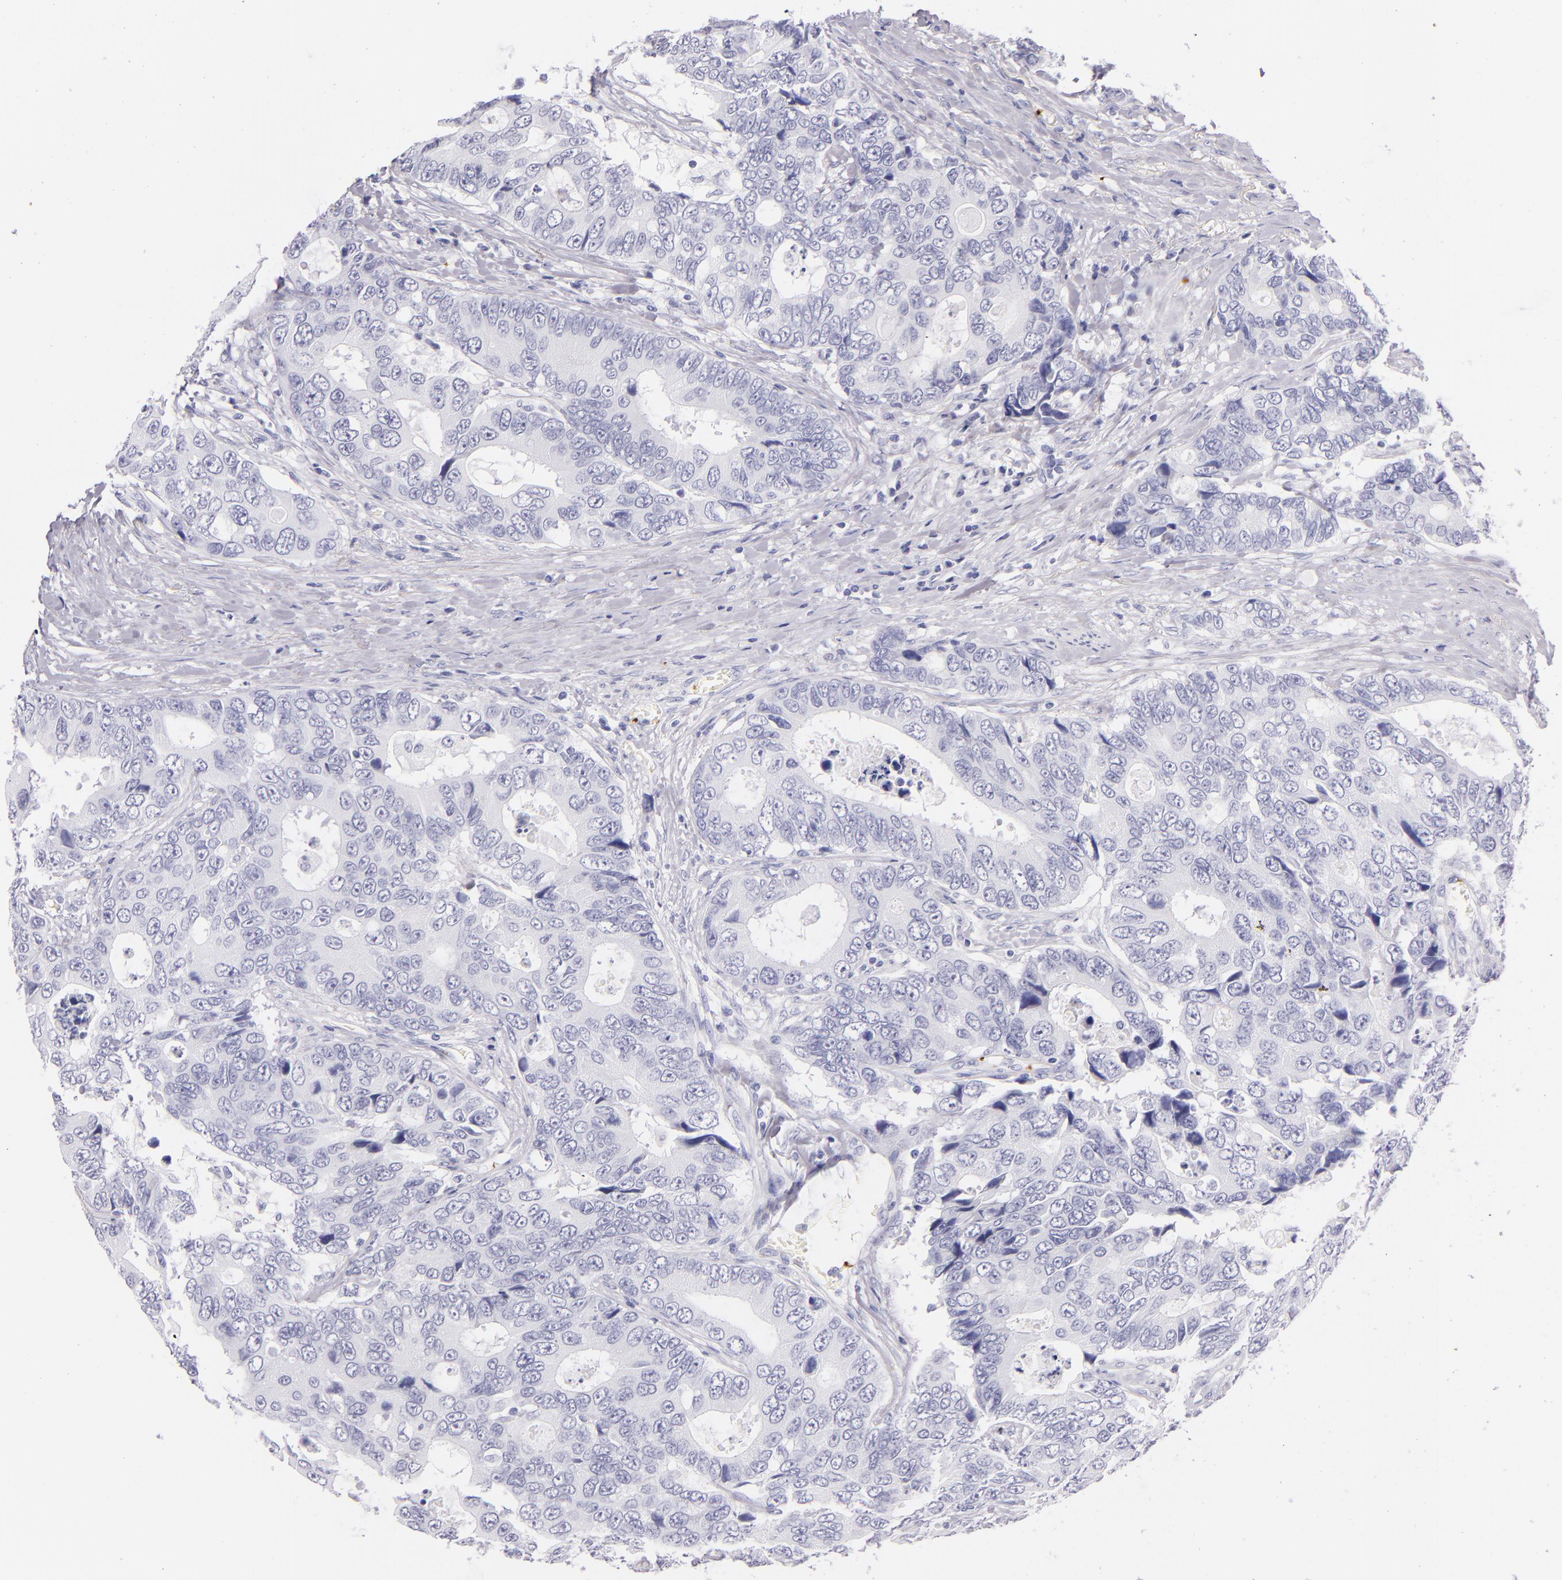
{"staining": {"intensity": "negative", "quantity": "none", "location": "none"}, "tissue": "colorectal cancer", "cell_type": "Tumor cells", "image_type": "cancer", "snomed": [{"axis": "morphology", "description": "Adenocarcinoma, NOS"}, {"axis": "topography", "description": "Rectum"}], "caption": "Human adenocarcinoma (colorectal) stained for a protein using immunohistochemistry (IHC) shows no staining in tumor cells.", "gene": "GP1BA", "patient": {"sex": "female", "age": 67}}